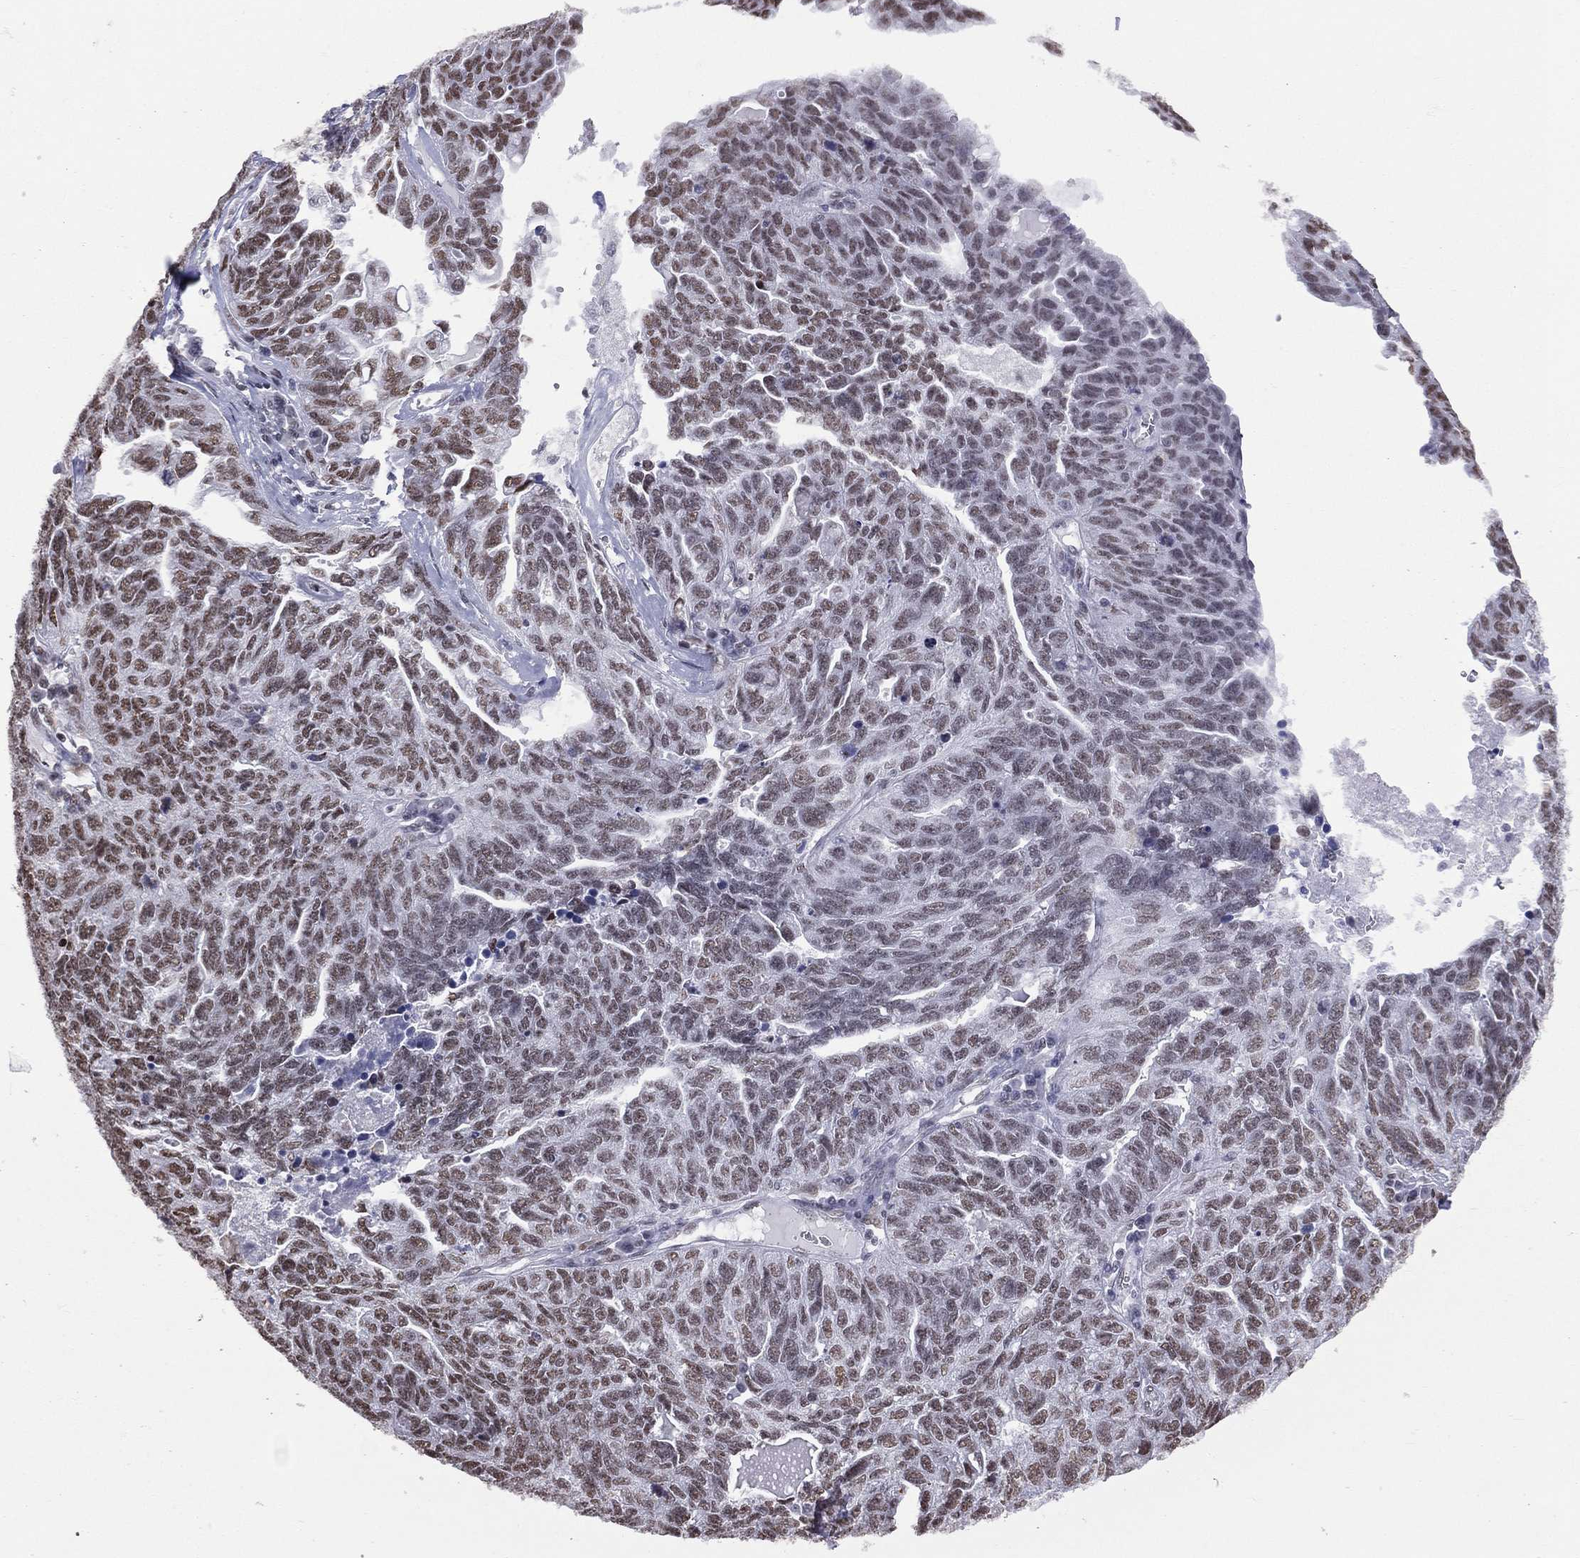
{"staining": {"intensity": "moderate", "quantity": "25%-75%", "location": "nuclear"}, "tissue": "ovarian cancer", "cell_type": "Tumor cells", "image_type": "cancer", "snomed": [{"axis": "morphology", "description": "Cystadenocarcinoma, serous, NOS"}, {"axis": "topography", "description": "Ovary"}], "caption": "Serous cystadenocarcinoma (ovarian) stained with a brown dye demonstrates moderate nuclear positive expression in approximately 25%-75% of tumor cells.", "gene": "ZNF7", "patient": {"sex": "female", "age": 71}}